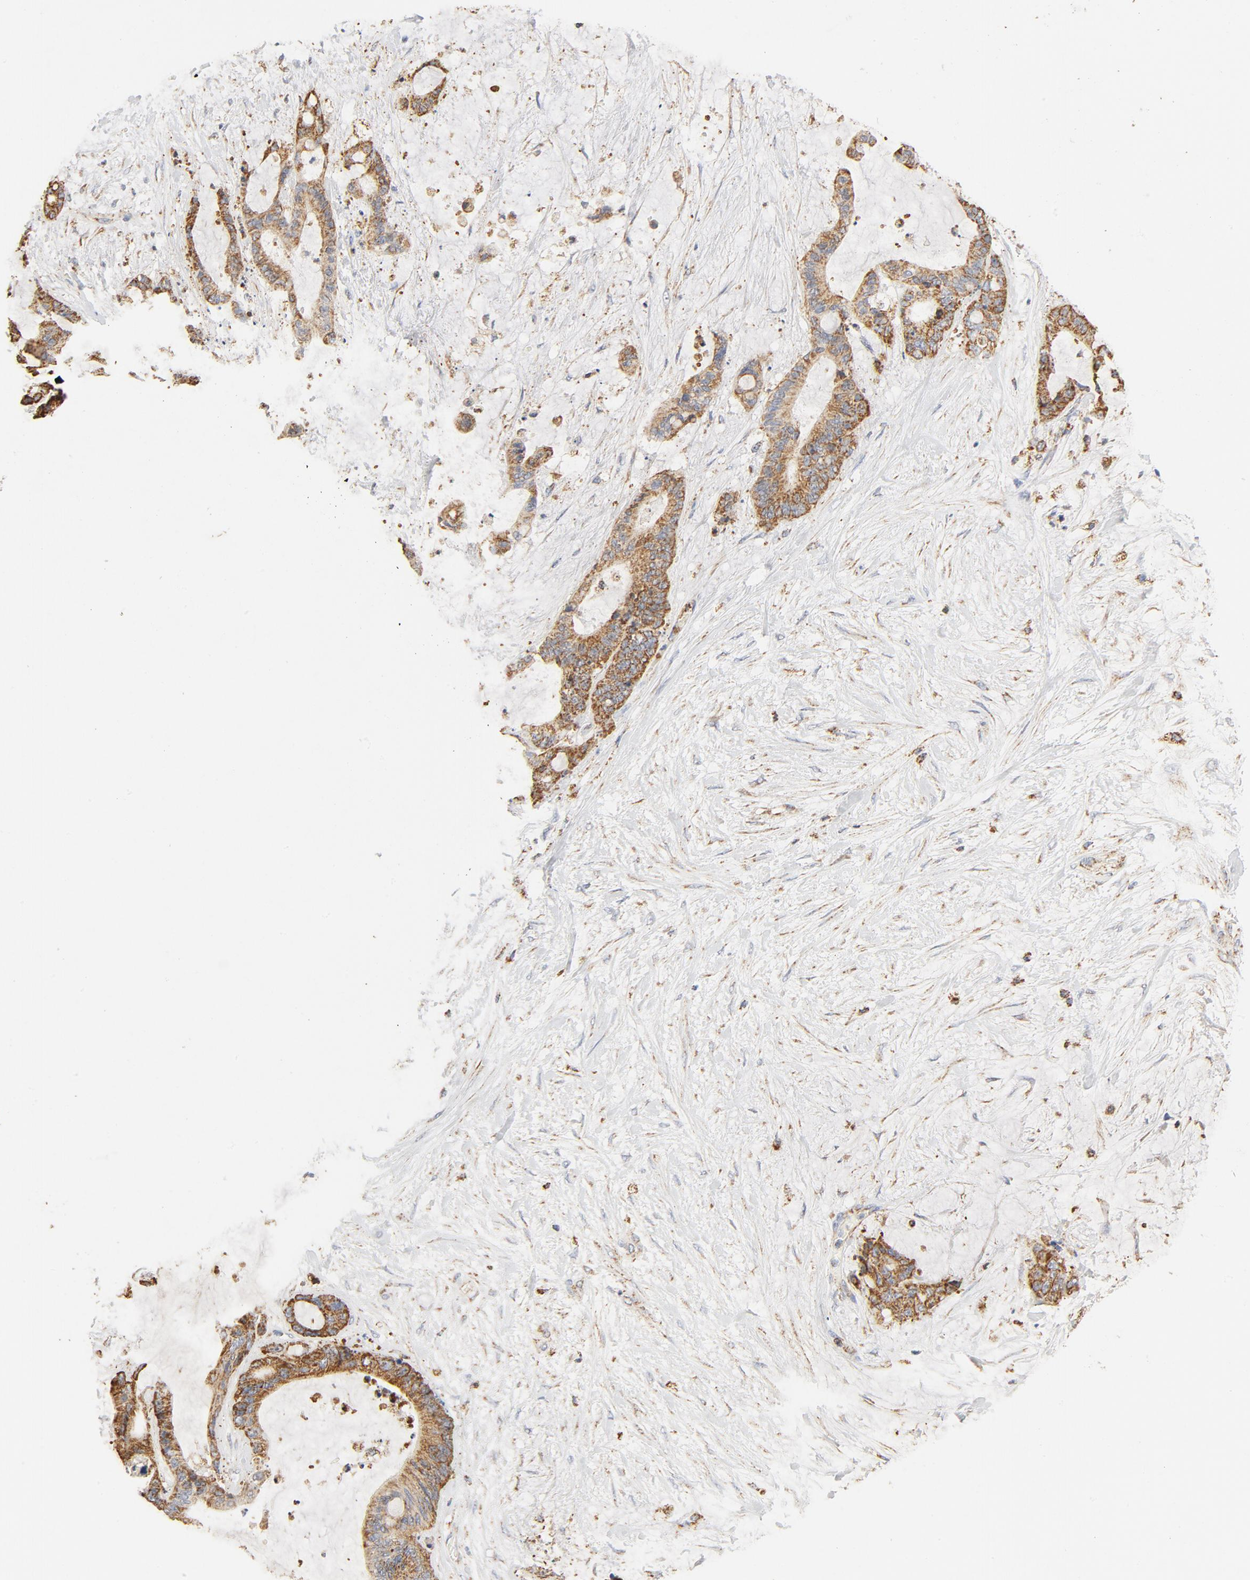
{"staining": {"intensity": "moderate", "quantity": ">75%", "location": "cytoplasmic/membranous"}, "tissue": "liver cancer", "cell_type": "Tumor cells", "image_type": "cancer", "snomed": [{"axis": "morphology", "description": "Cholangiocarcinoma"}, {"axis": "topography", "description": "Liver"}], "caption": "Immunohistochemical staining of liver cholangiocarcinoma exhibits medium levels of moderate cytoplasmic/membranous expression in approximately >75% of tumor cells.", "gene": "COX4I1", "patient": {"sex": "female", "age": 73}}